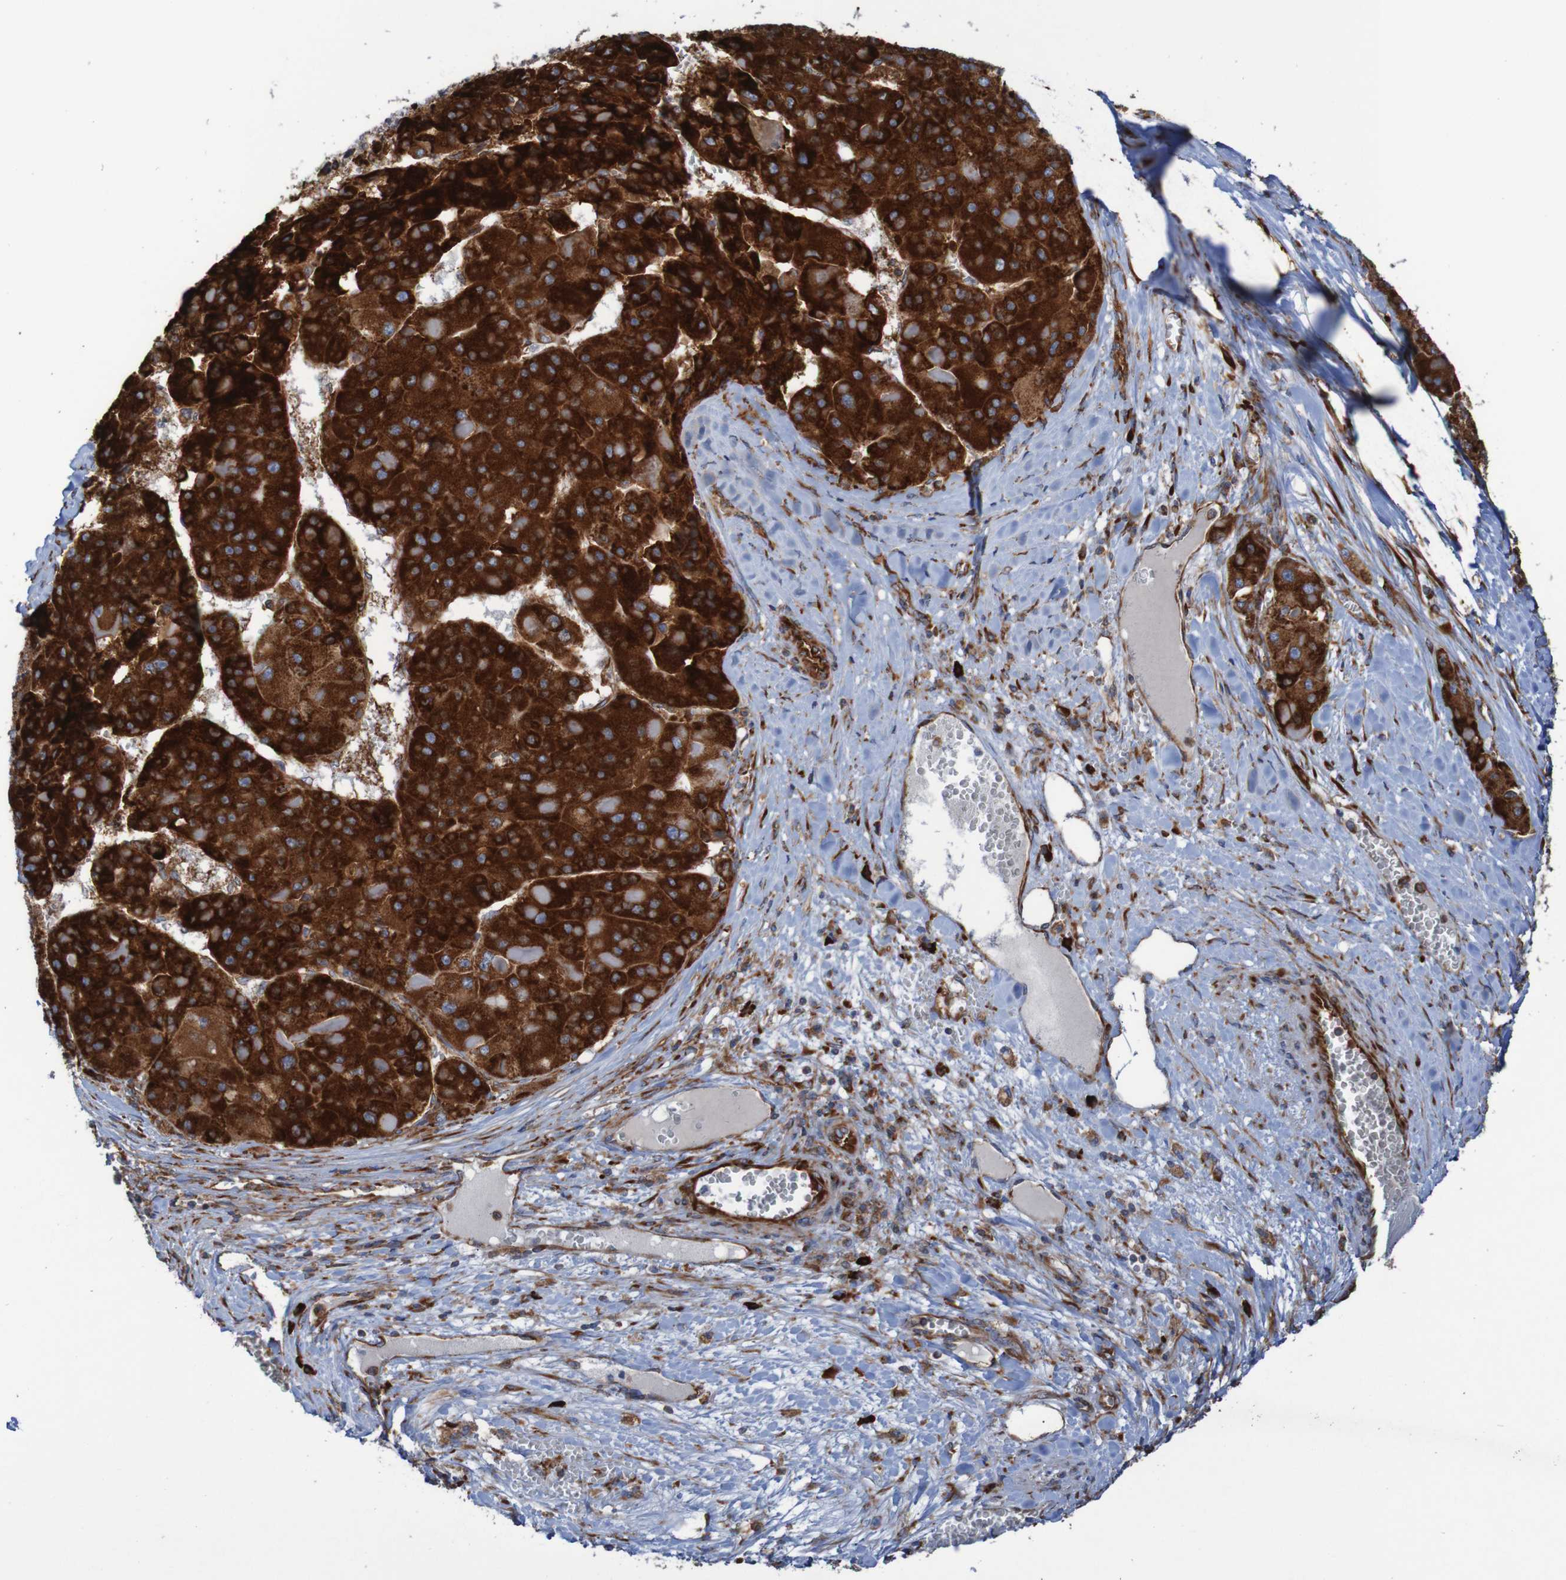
{"staining": {"intensity": "strong", "quantity": ">75%", "location": "cytoplasmic/membranous"}, "tissue": "liver cancer", "cell_type": "Tumor cells", "image_type": "cancer", "snomed": [{"axis": "morphology", "description": "Carcinoma, Hepatocellular, NOS"}, {"axis": "topography", "description": "Liver"}], "caption": "Tumor cells exhibit high levels of strong cytoplasmic/membranous staining in approximately >75% of cells in human liver cancer (hepatocellular carcinoma). (IHC, brightfield microscopy, high magnification).", "gene": "RPL10", "patient": {"sex": "female", "age": 73}}